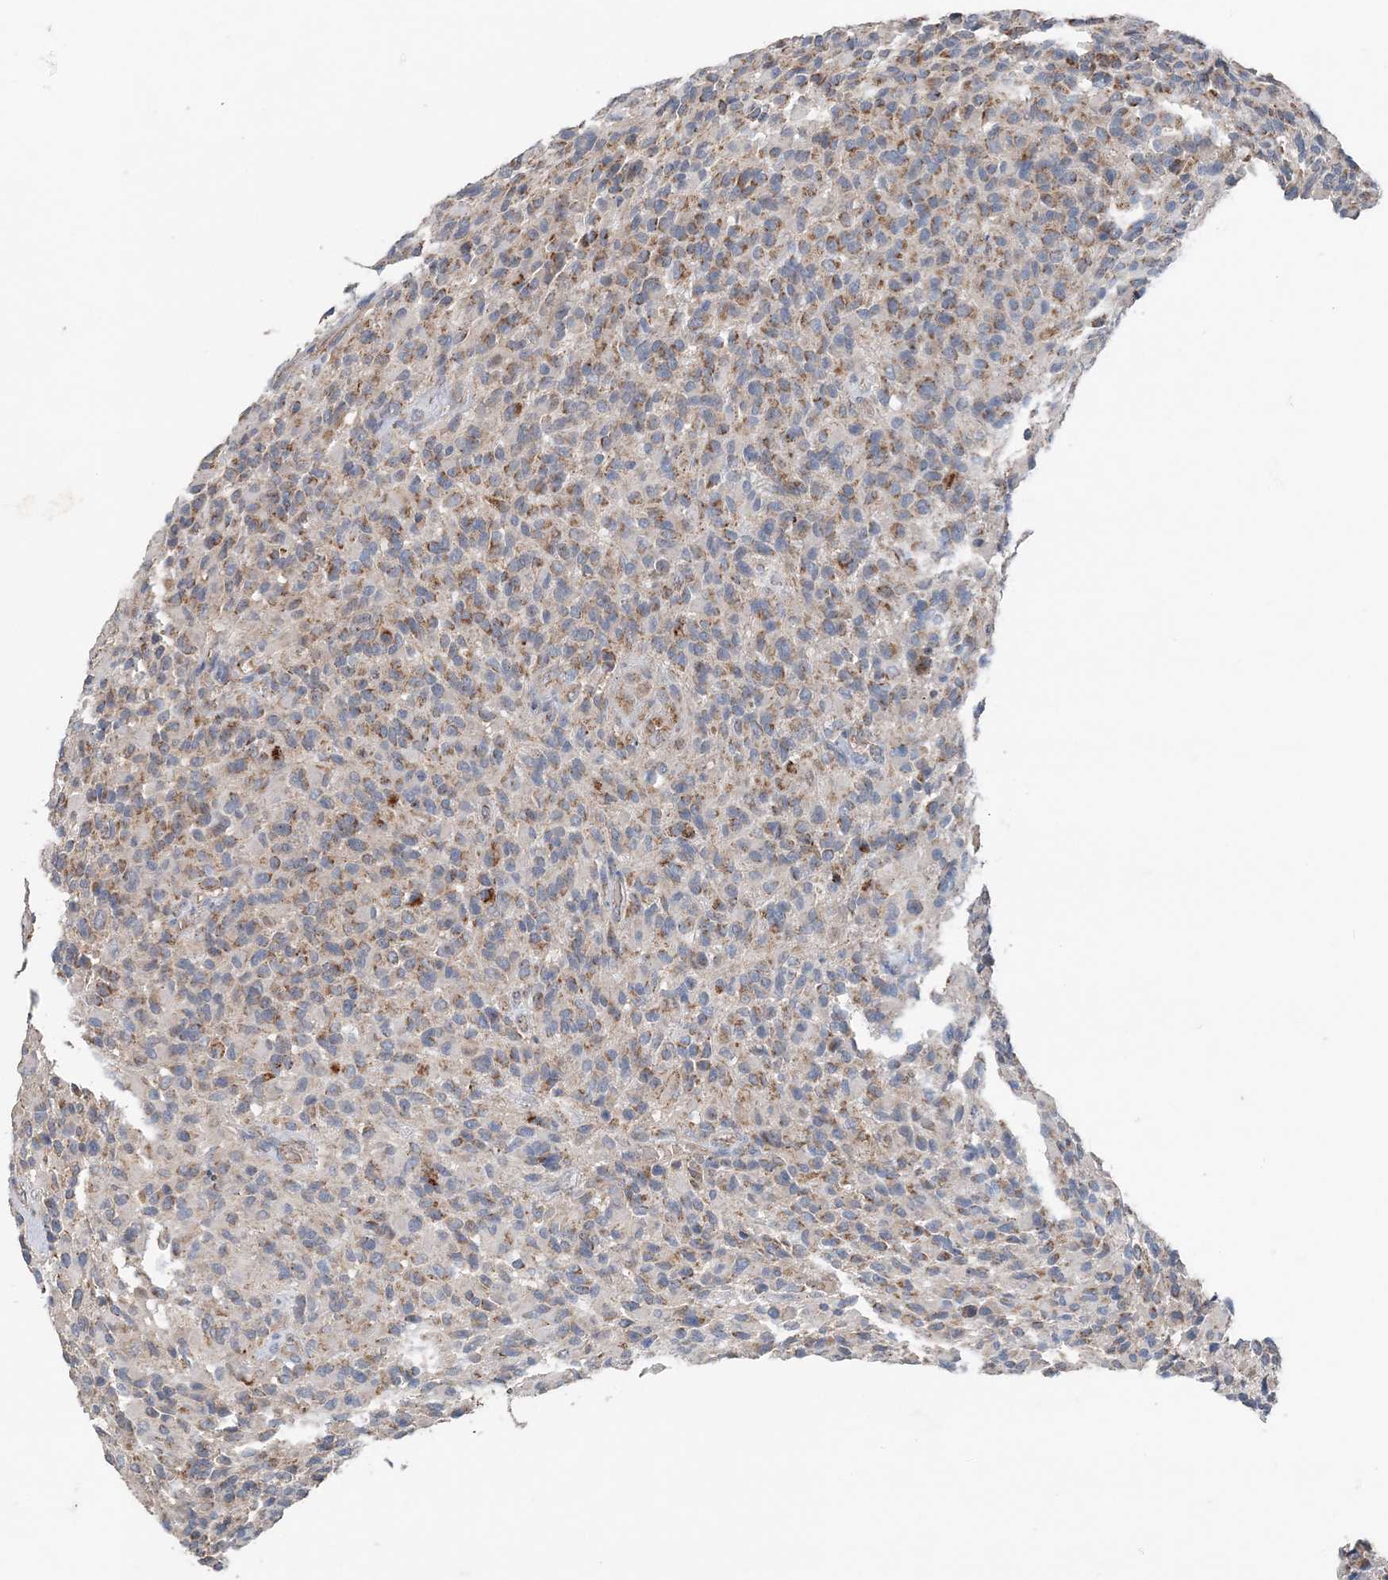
{"staining": {"intensity": "moderate", "quantity": ">75%", "location": "cytoplasmic/membranous"}, "tissue": "glioma", "cell_type": "Tumor cells", "image_type": "cancer", "snomed": [{"axis": "morphology", "description": "Glioma, malignant, High grade"}, {"axis": "topography", "description": "Brain"}], "caption": "Protein staining of malignant high-grade glioma tissue demonstrates moderate cytoplasmic/membranous expression in about >75% of tumor cells. (Stains: DAB in brown, nuclei in blue, Microscopy: brightfield microscopy at high magnification).", "gene": "SPRY2", "patient": {"sex": "male", "age": 71}}